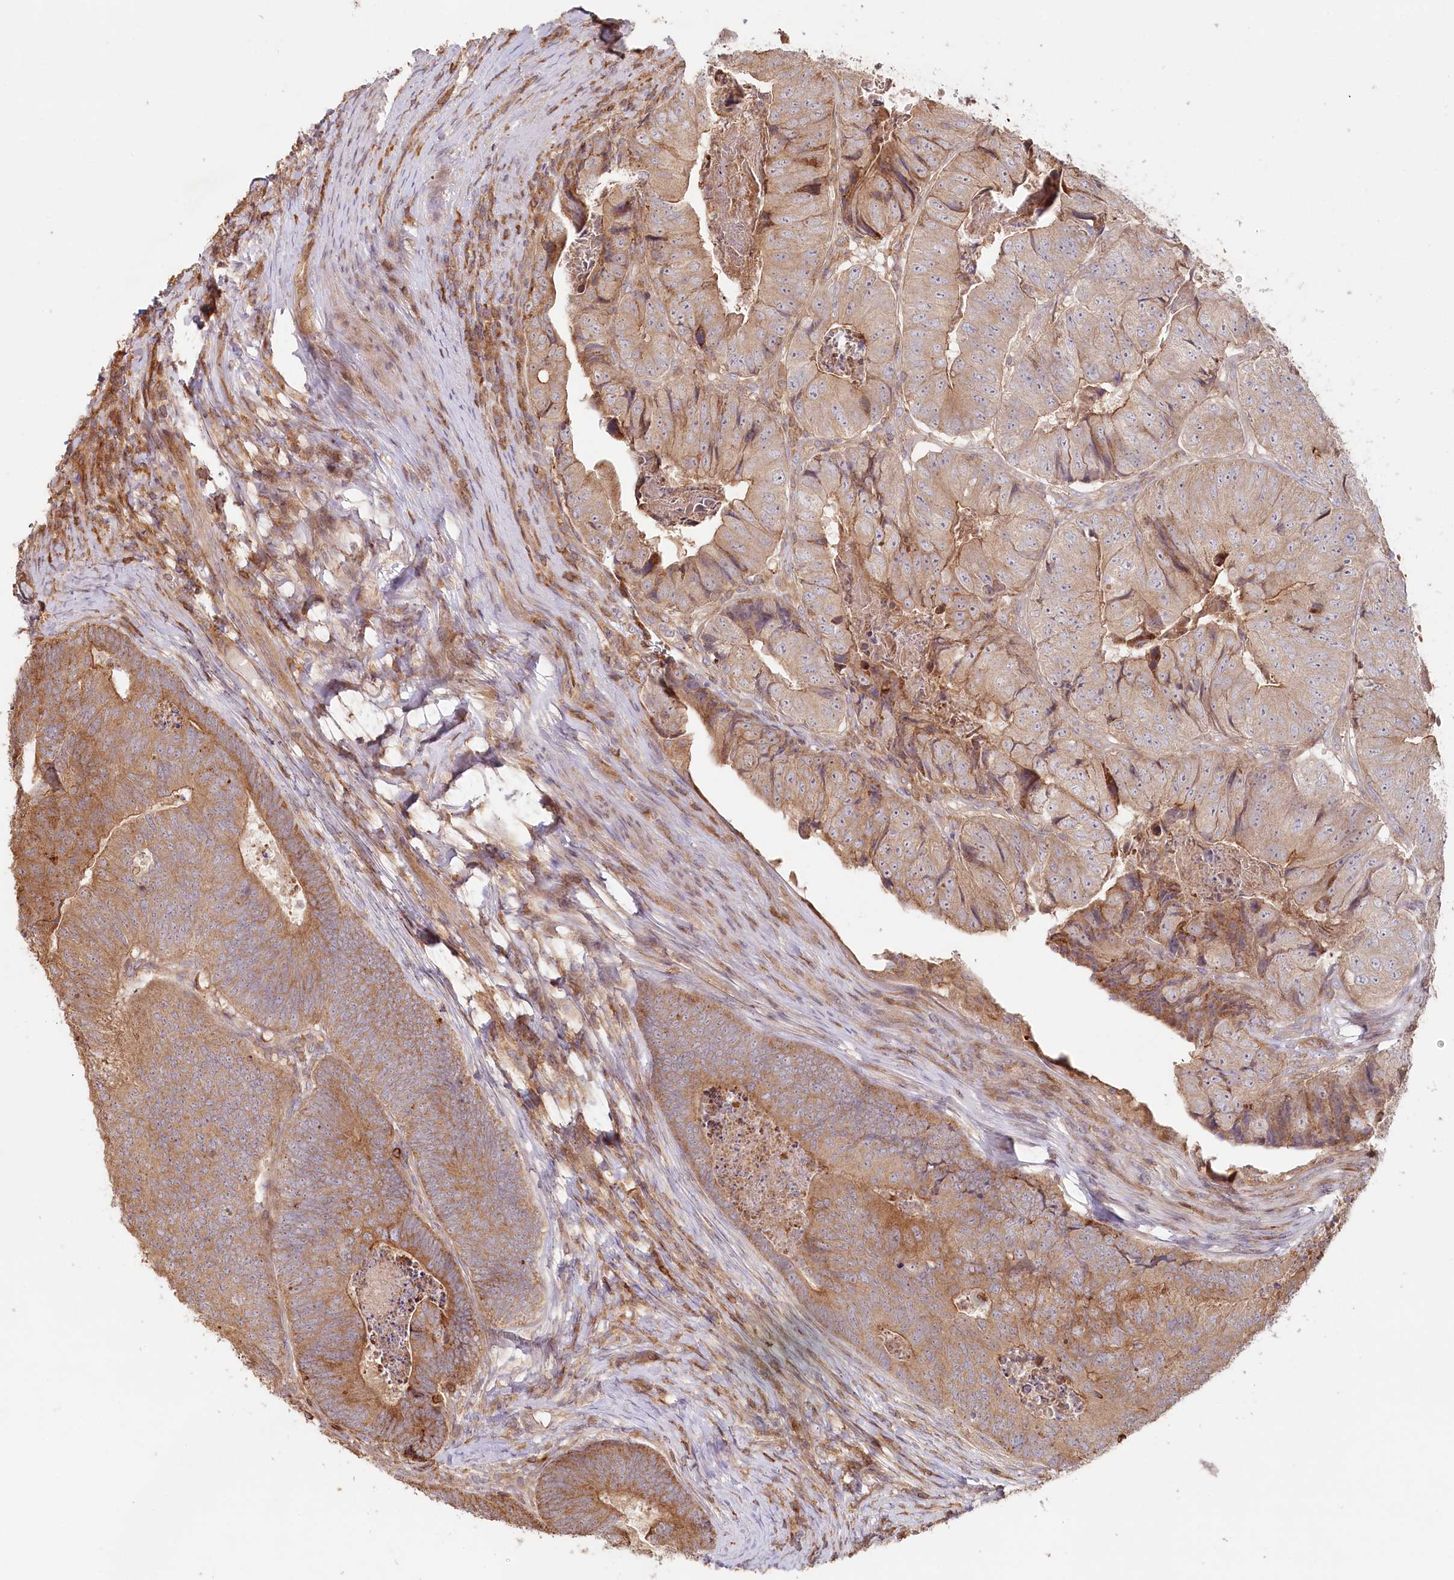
{"staining": {"intensity": "moderate", "quantity": ">75%", "location": "cytoplasmic/membranous"}, "tissue": "colorectal cancer", "cell_type": "Tumor cells", "image_type": "cancer", "snomed": [{"axis": "morphology", "description": "Adenocarcinoma, NOS"}, {"axis": "topography", "description": "Colon"}], "caption": "The image shows immunohistochemical staining of colorectal cancer. There is moderate cytoplasmic/membranous expression is identified in about >75% of tumor cells.", "gene": "HAL", "patient": {"sex": "female", "age": 67}}